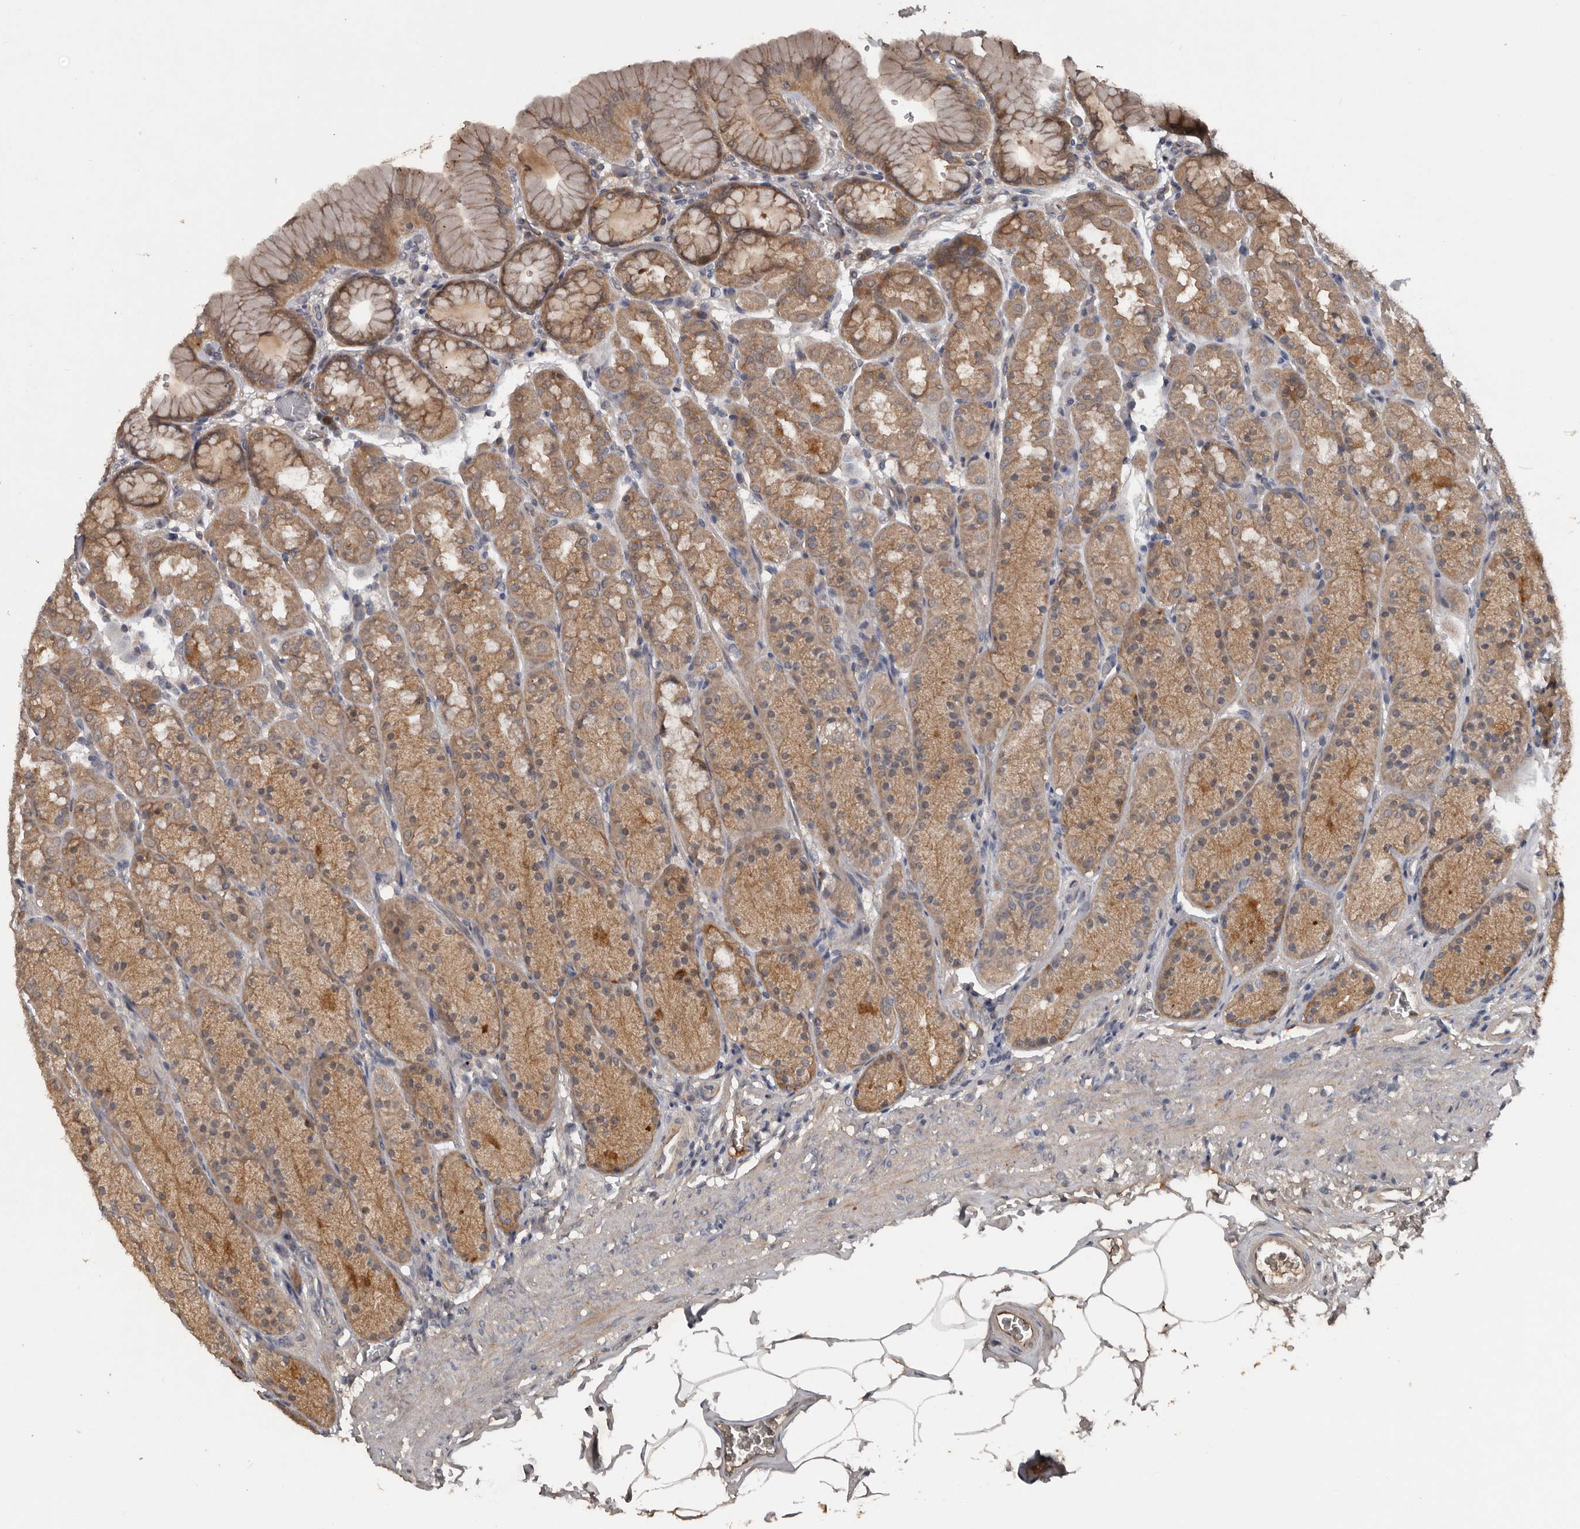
{"staining": {"intensity": "moderate", "quantity": ">75%", "location": "cytoplasmic/membranous"}, "tissue": "stomach", "cell_type": "Glandular cells", "image_type": "normal", "snomed": [{"axis": "morphology", "description": "Normal tissue, NOS"}, {"axis": "topography", "description": "Stomach"}], "caption": "Protein staining reveals moderate cytoplasmic/membranous staining in about >75% of glandular cells in normal stomach. The protein of interest is stained brown, and the nuclei are stained in blue (DAB IHC with brightfield microscopy, high magnification).", "gene": "DNAJB4", "patient": {"sex": "male", "age": 42}}